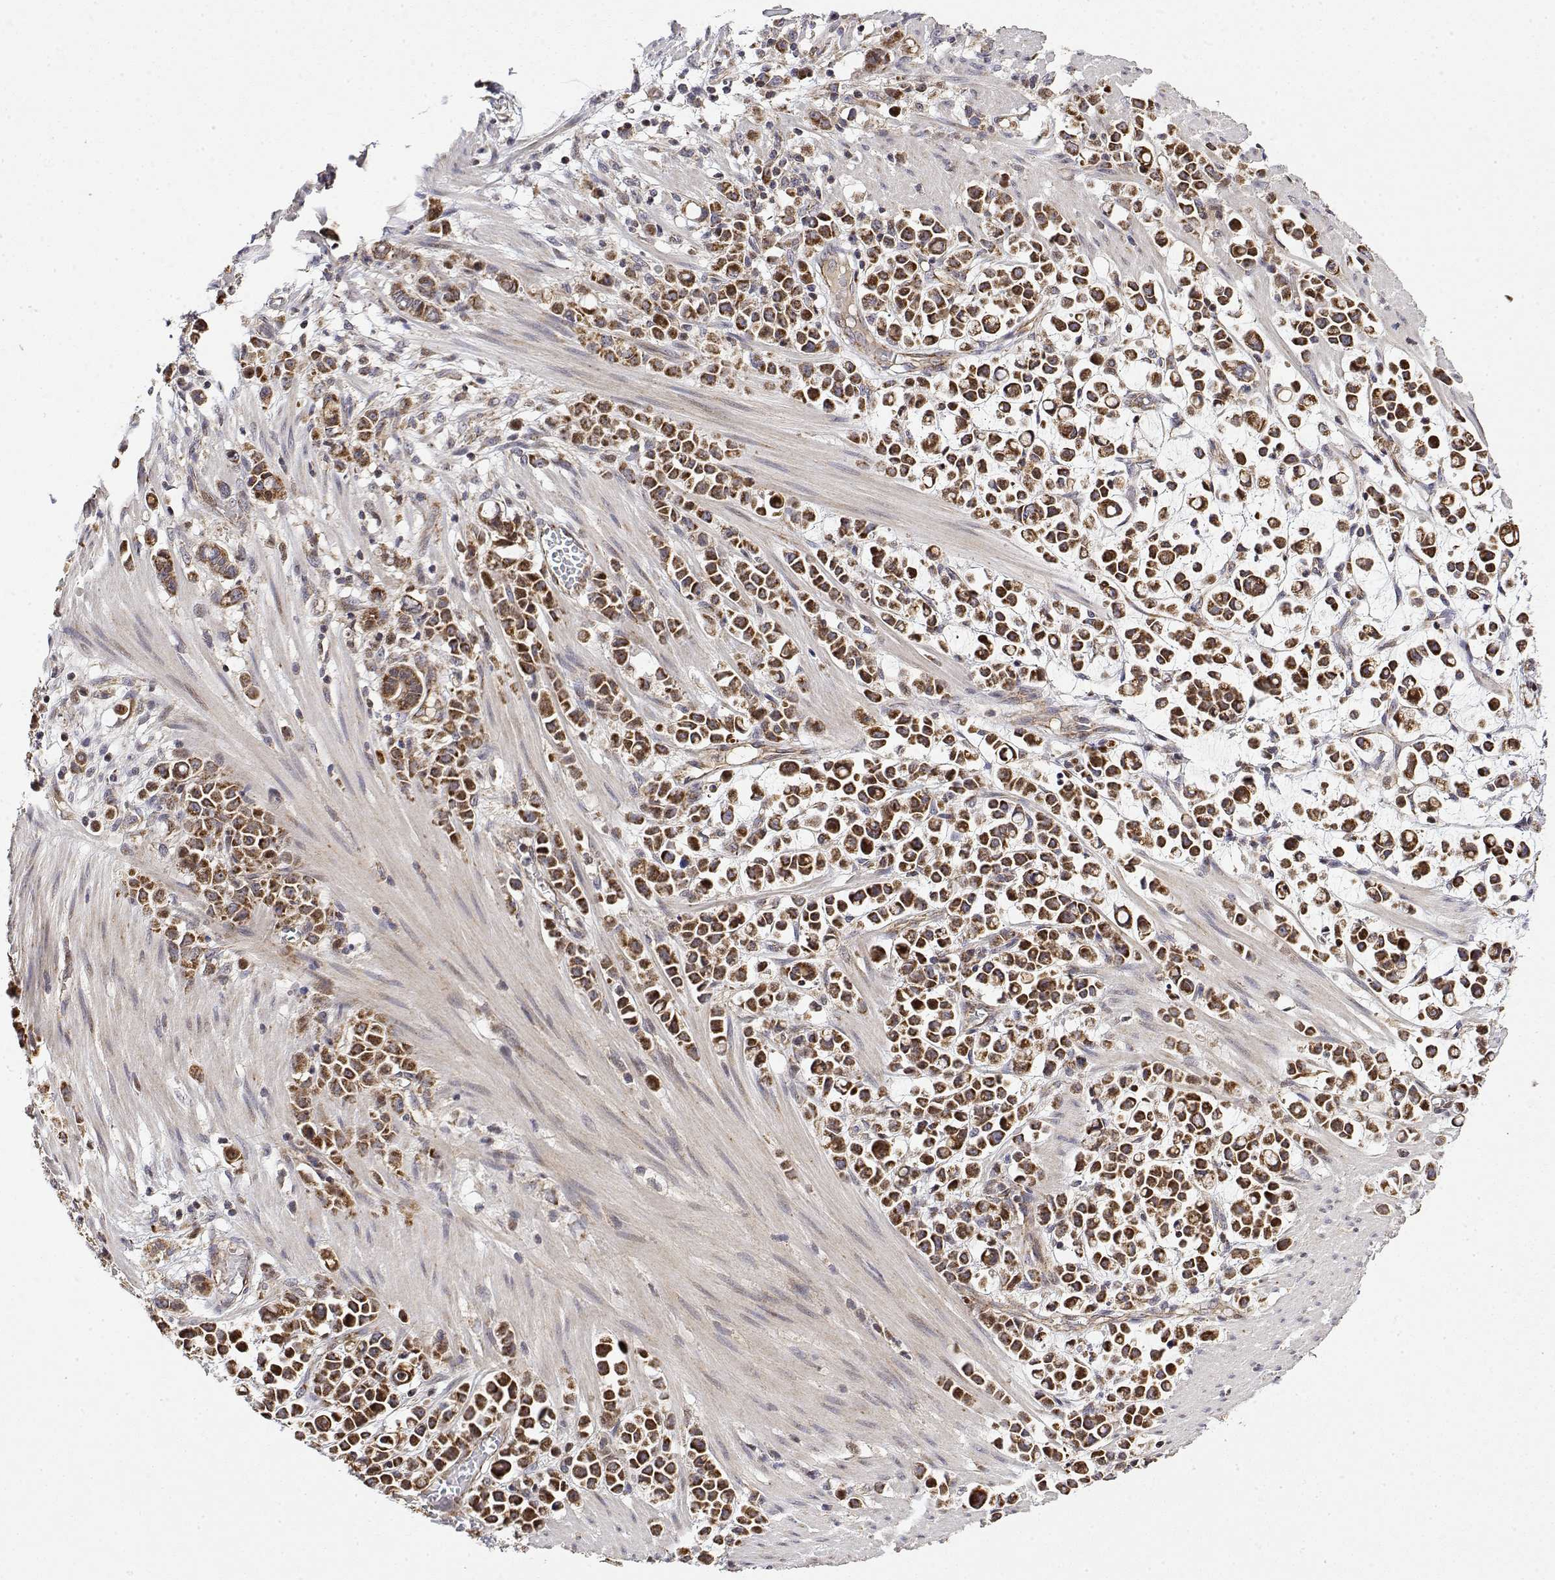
{"staining": {"intensity": "strong", "quantity": ">75%", "location": "cytoplasmic/membranous"}, "tissue": "stomach cancer", "cell_type": "Tumor cells", "image_type": "cancer", "snomed": [{"axis": "morphology", "description": "Adenocarcinoma, NOS"}, {"axis": "topography", "description": "Stomach"}], "caption": "Immunohistochemical staining of human stomach cancer (adenocarcinoma) reveals high levels of strong cytoplasmic/membranous protein positivity in approximately >75% of tumor cells.", "gene": "GADD45GIP1", "patient": {"sex": "male", "age": 82}}